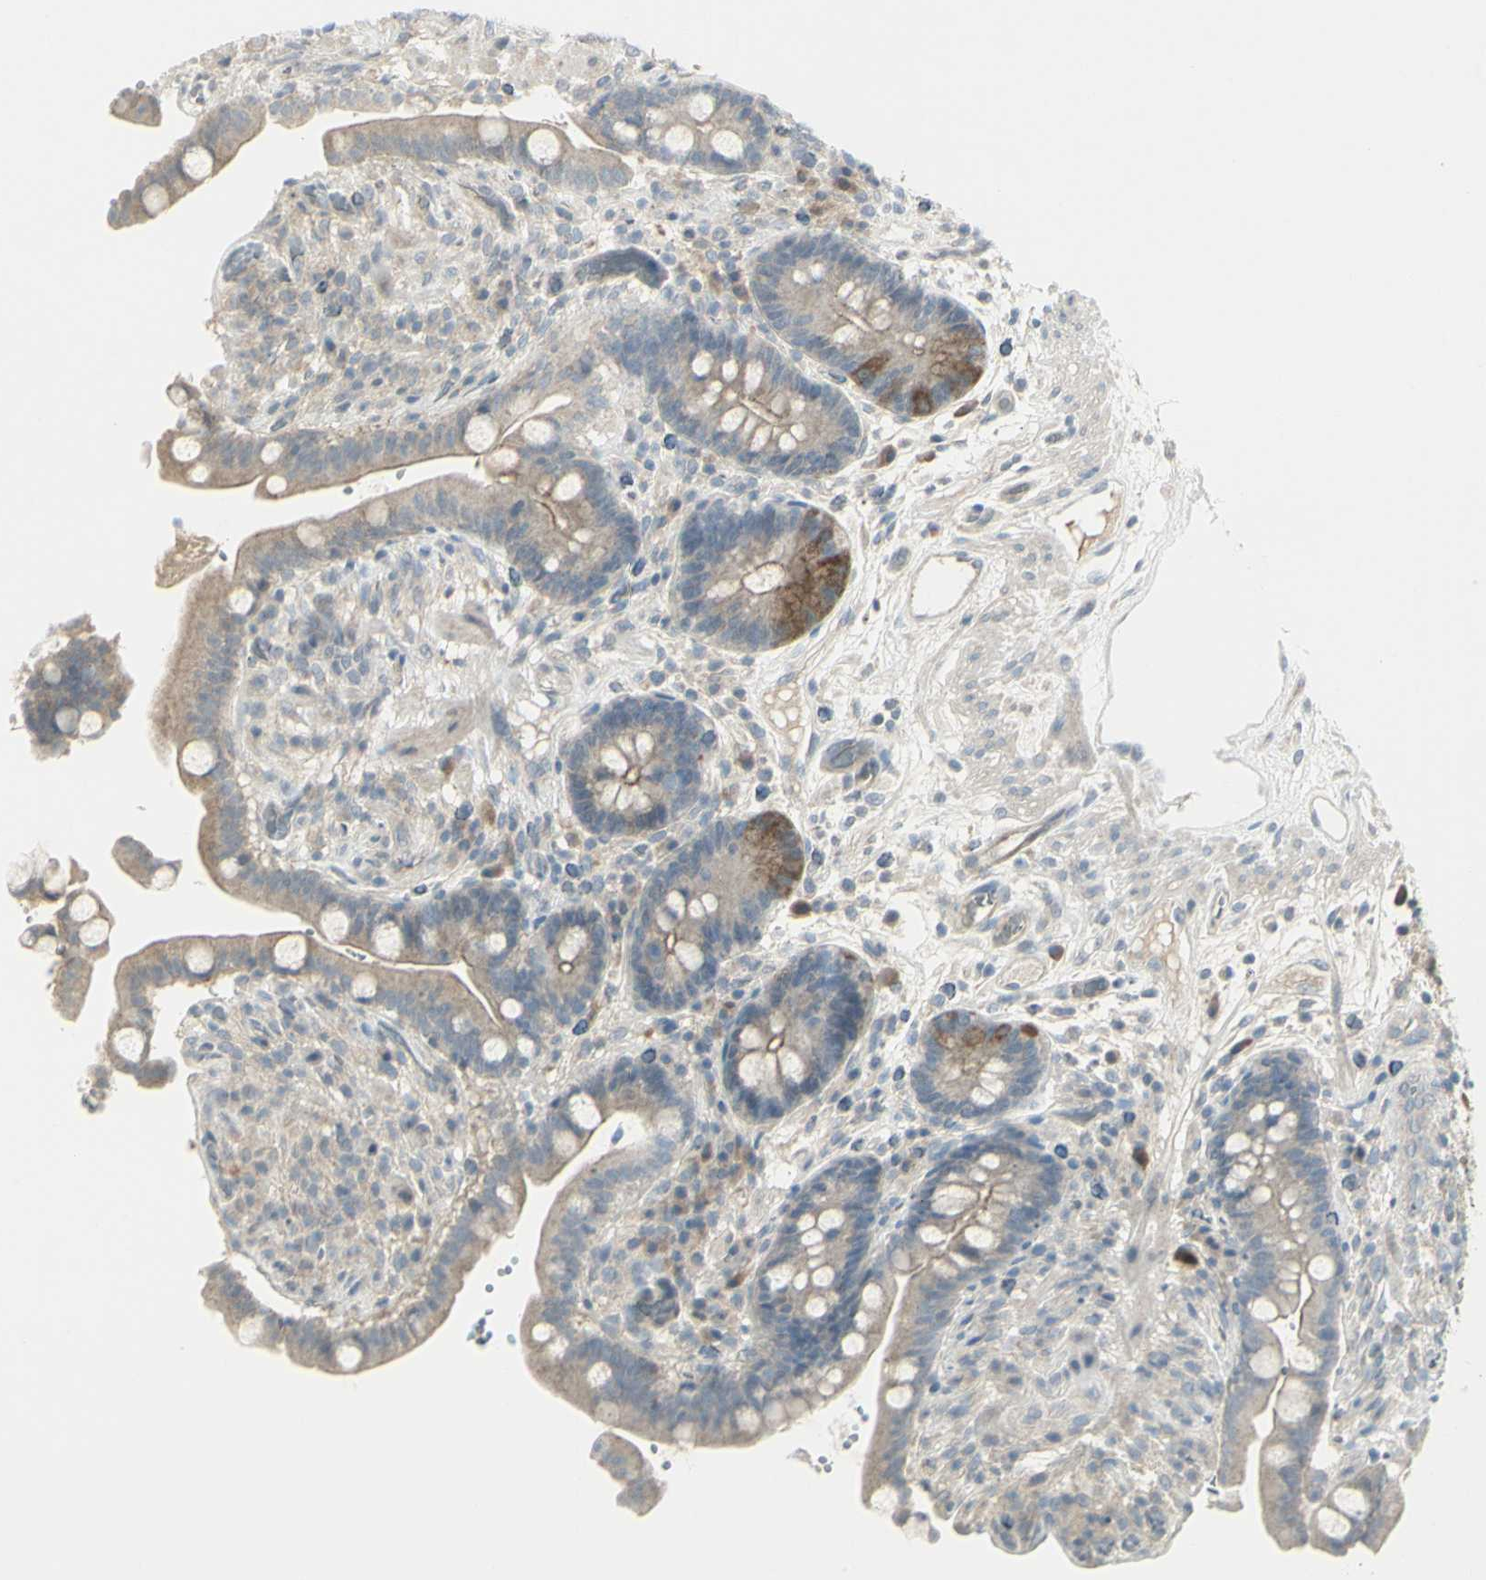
{"staining": {"intensity": "negative", "quantity": "none", "location": "none"}, "tissue": "colon", "cell_type": "Endothelial cells", "image_type": "normal", "snomed": [{"axis": "morphology", "description": "Normal tissue, NOS"}, {"axis": "topography", "description": "Colon"}], "caption": "This image is of normal colon stained with immunohistochemistry (IHC) to label a protein in brown with the nuclei are counter-stained blue. There is no expression in endothelial cells. The staining was performed using DAB (3,3'-diaminobenzidine) to visualize the protein expression in brown, while the nuclei were stained in blue with hematoxylin (Magnification: 20x).", "gene": "SH3GL2", "patient": {"sex": "male", "age": 73}}